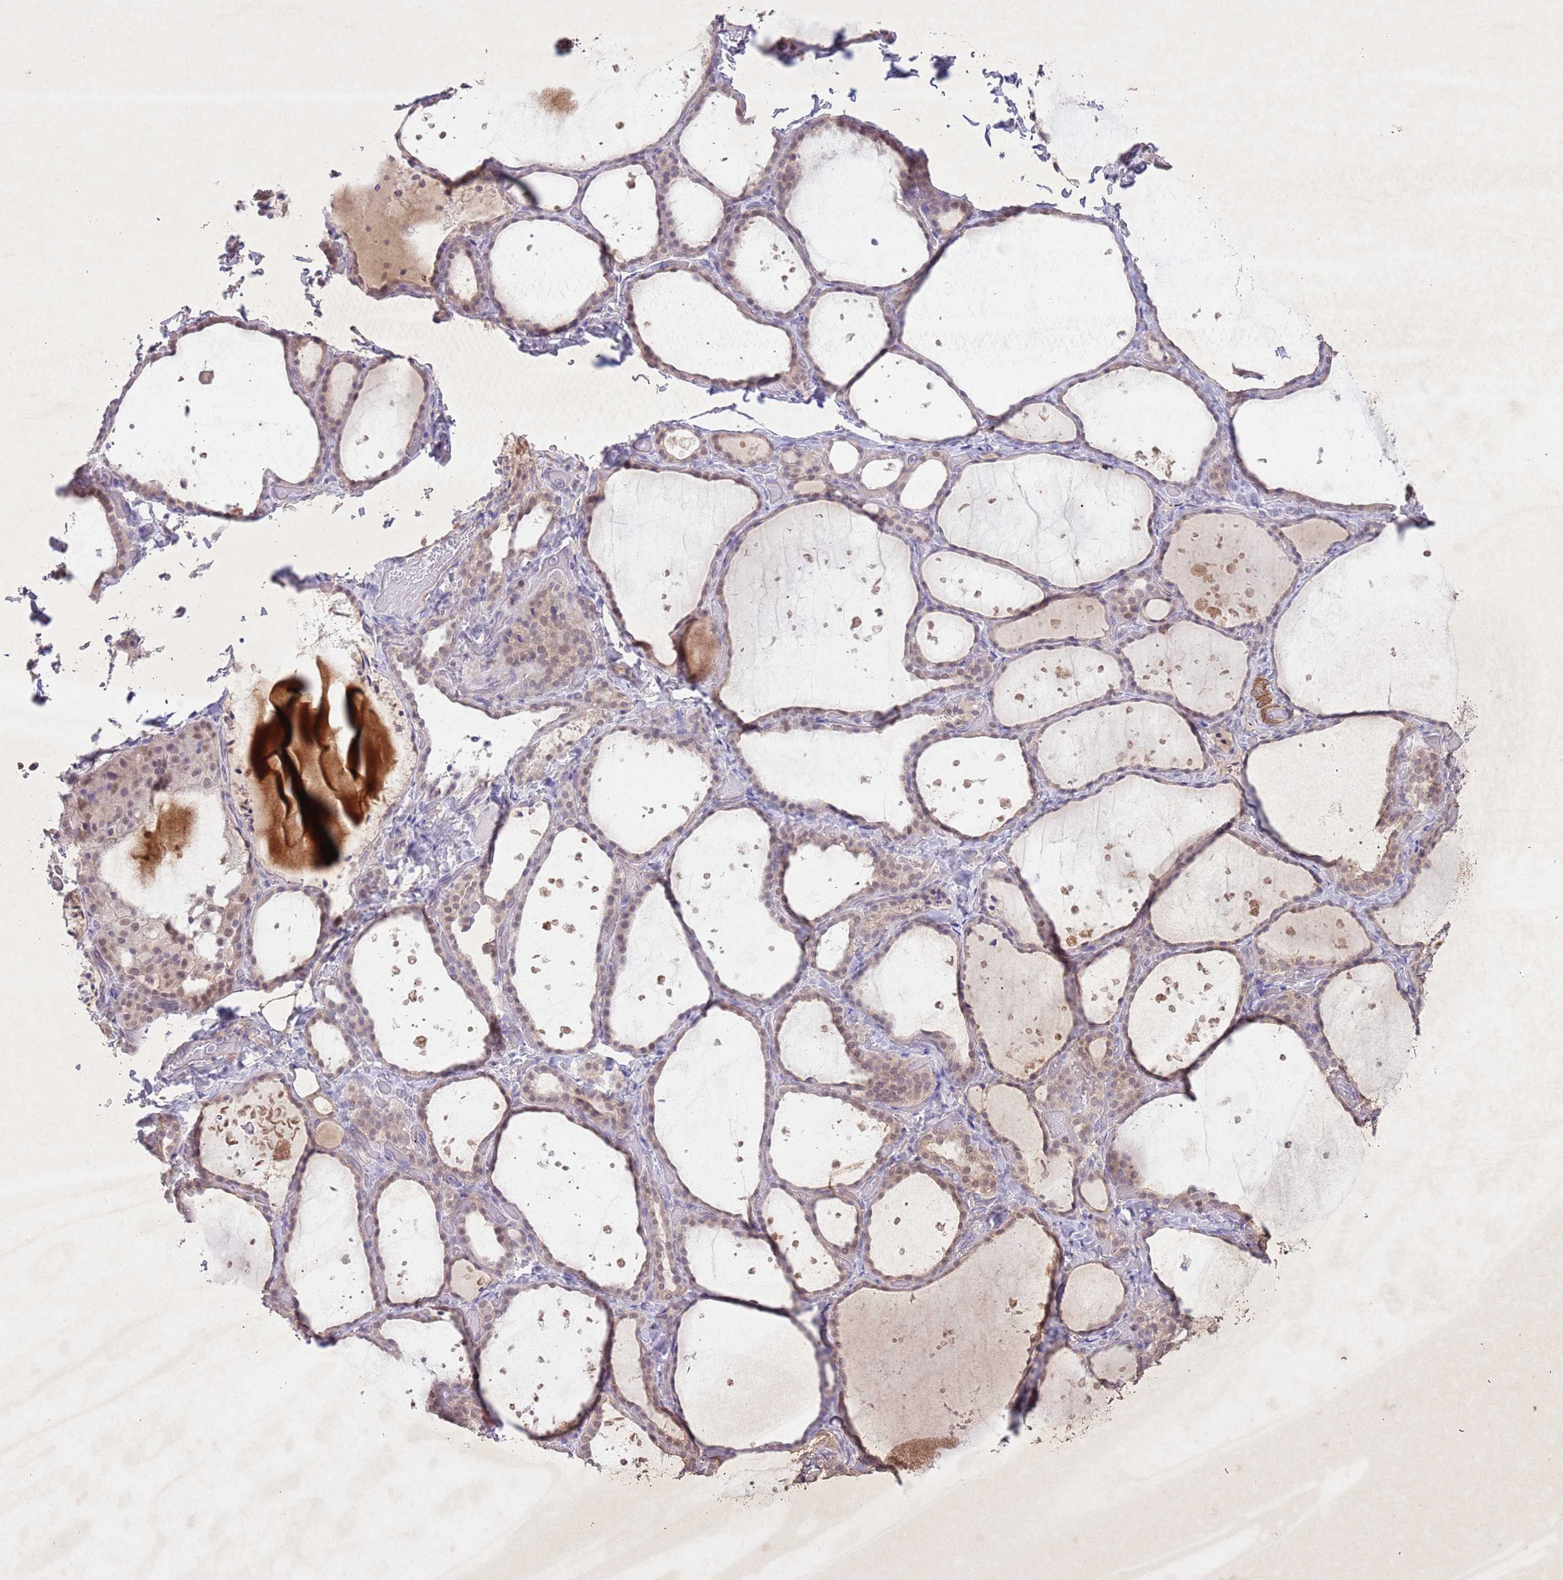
{"staining": {"intensity": "weak", "quantity": "25%-75%", "location": "nuclear"}, "tissue": "thyroid gland", "cell_type": "Glandular cells", "image_type": "normal", "snomed": [{"axis": "morphology", "description": "Normal tissue, NOS"}, {"axis": "topography", "description": "Thyroid gland"}], "caption": "Thyroid gland stained with DAB (3,3'-diaminobenzidine) IHC shows low levels of weak nuclear positivity in about 25%-75% of glandular cells. (IHC, brightfield microscopy, high magnification).", "gene": "CCNI", "patient": {"sex": "female", "age": 44}}